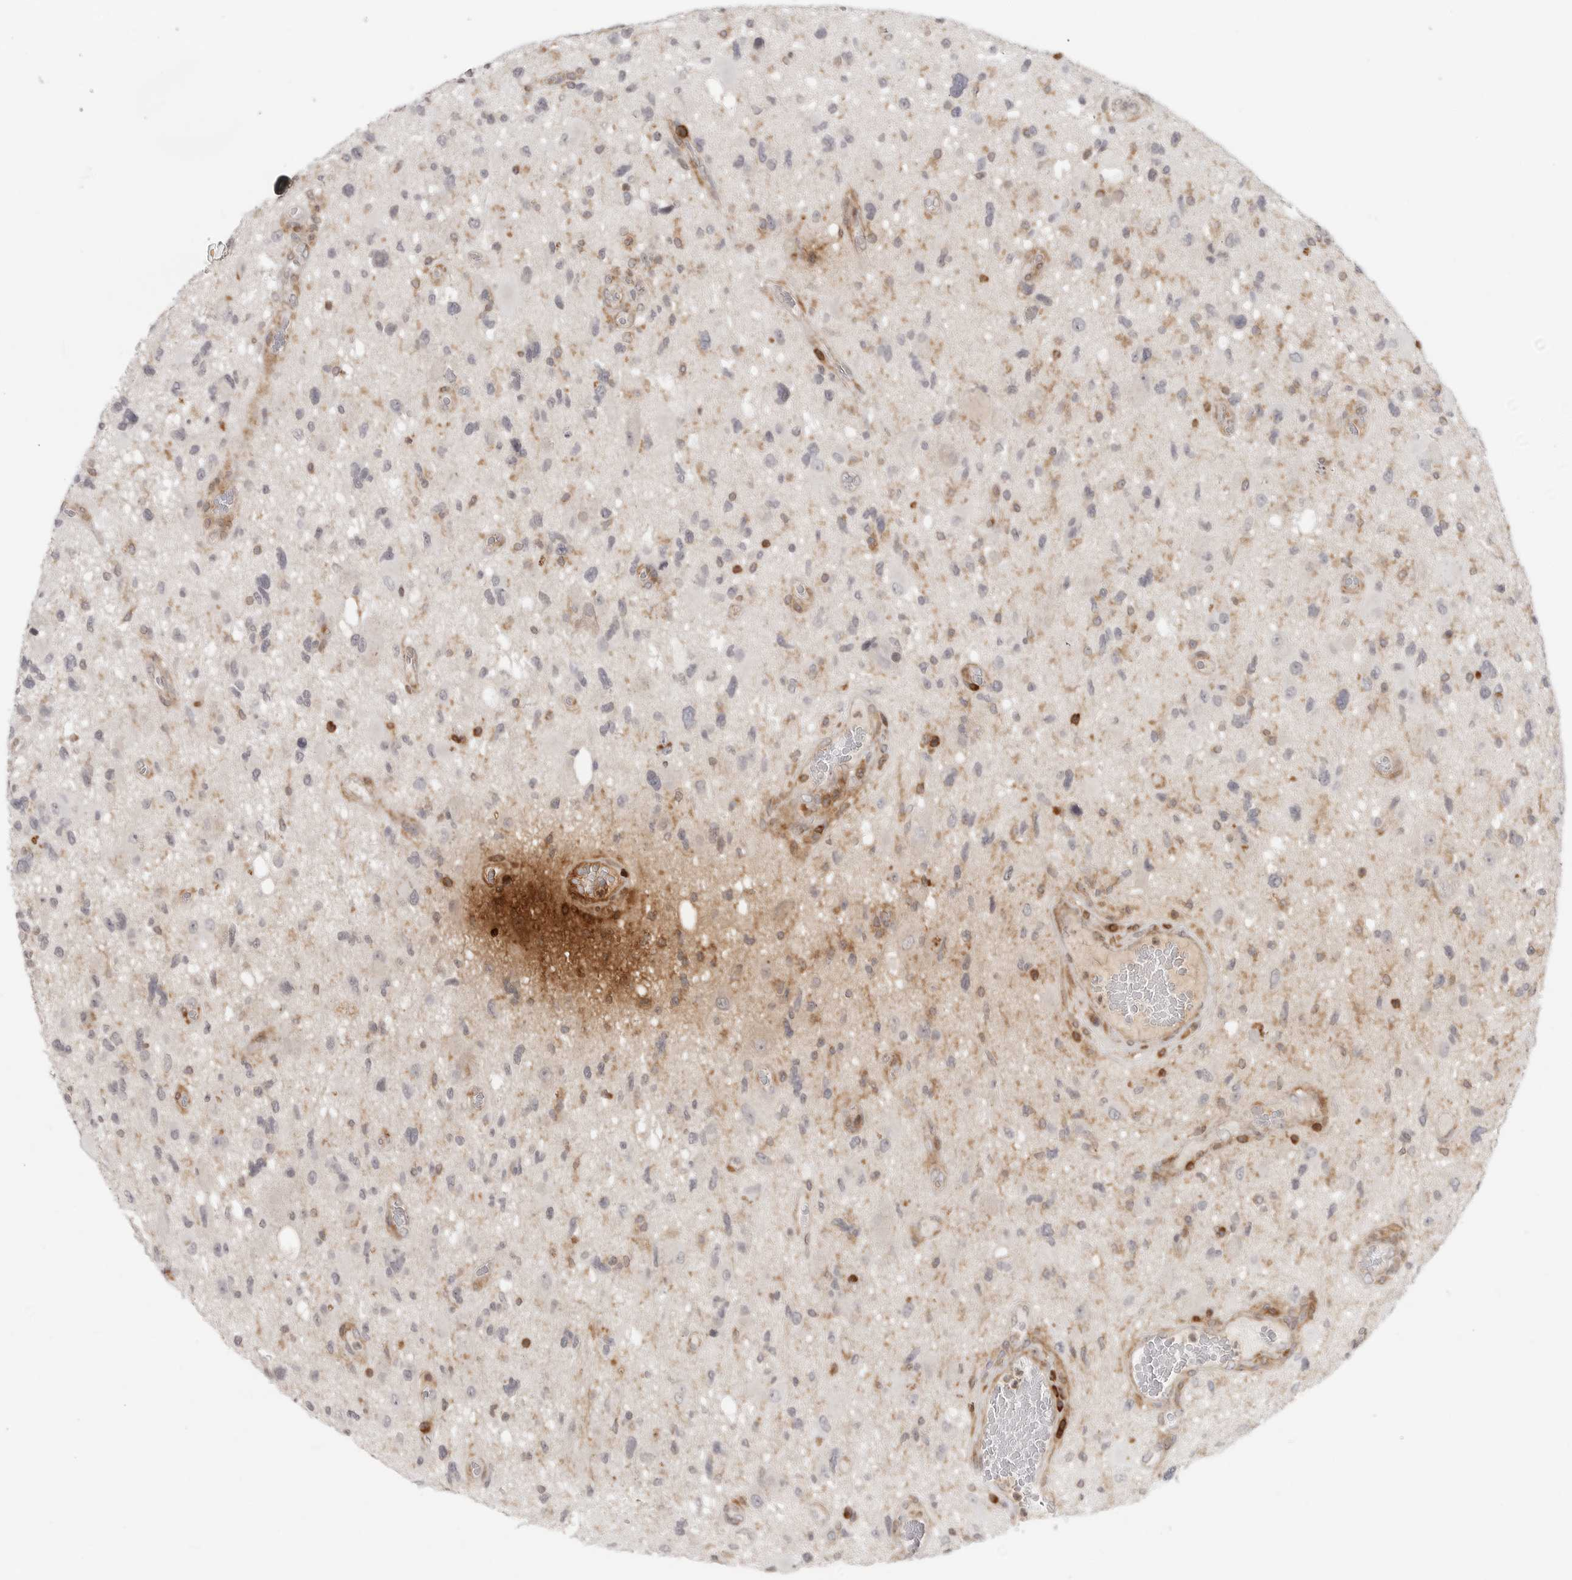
{"staining": {"intensity": "negative", "quantity": "none", "location": "none"}, "tissue": "glioma", "cell_type": "Tumor cells", "image_type": "cancer", "snomed": [{"axis": "morphology", "description": "Glioma, malignant, High grade"}, {"axis": "topography", "description": "Brain"}], "caption": "This is a micrograph of immunohistochemistry staining of glioma, which shows no expression in tumor cells. The staining was performed using DAB (3,3'-diaminobenzidine) to visualize the protein expression in brown, while the nuclei were stained in blue with hematoxylin (Magnification: 20x).", "gene": "SH3KBP1", "patient": {"sex": "male", "age": 33}}